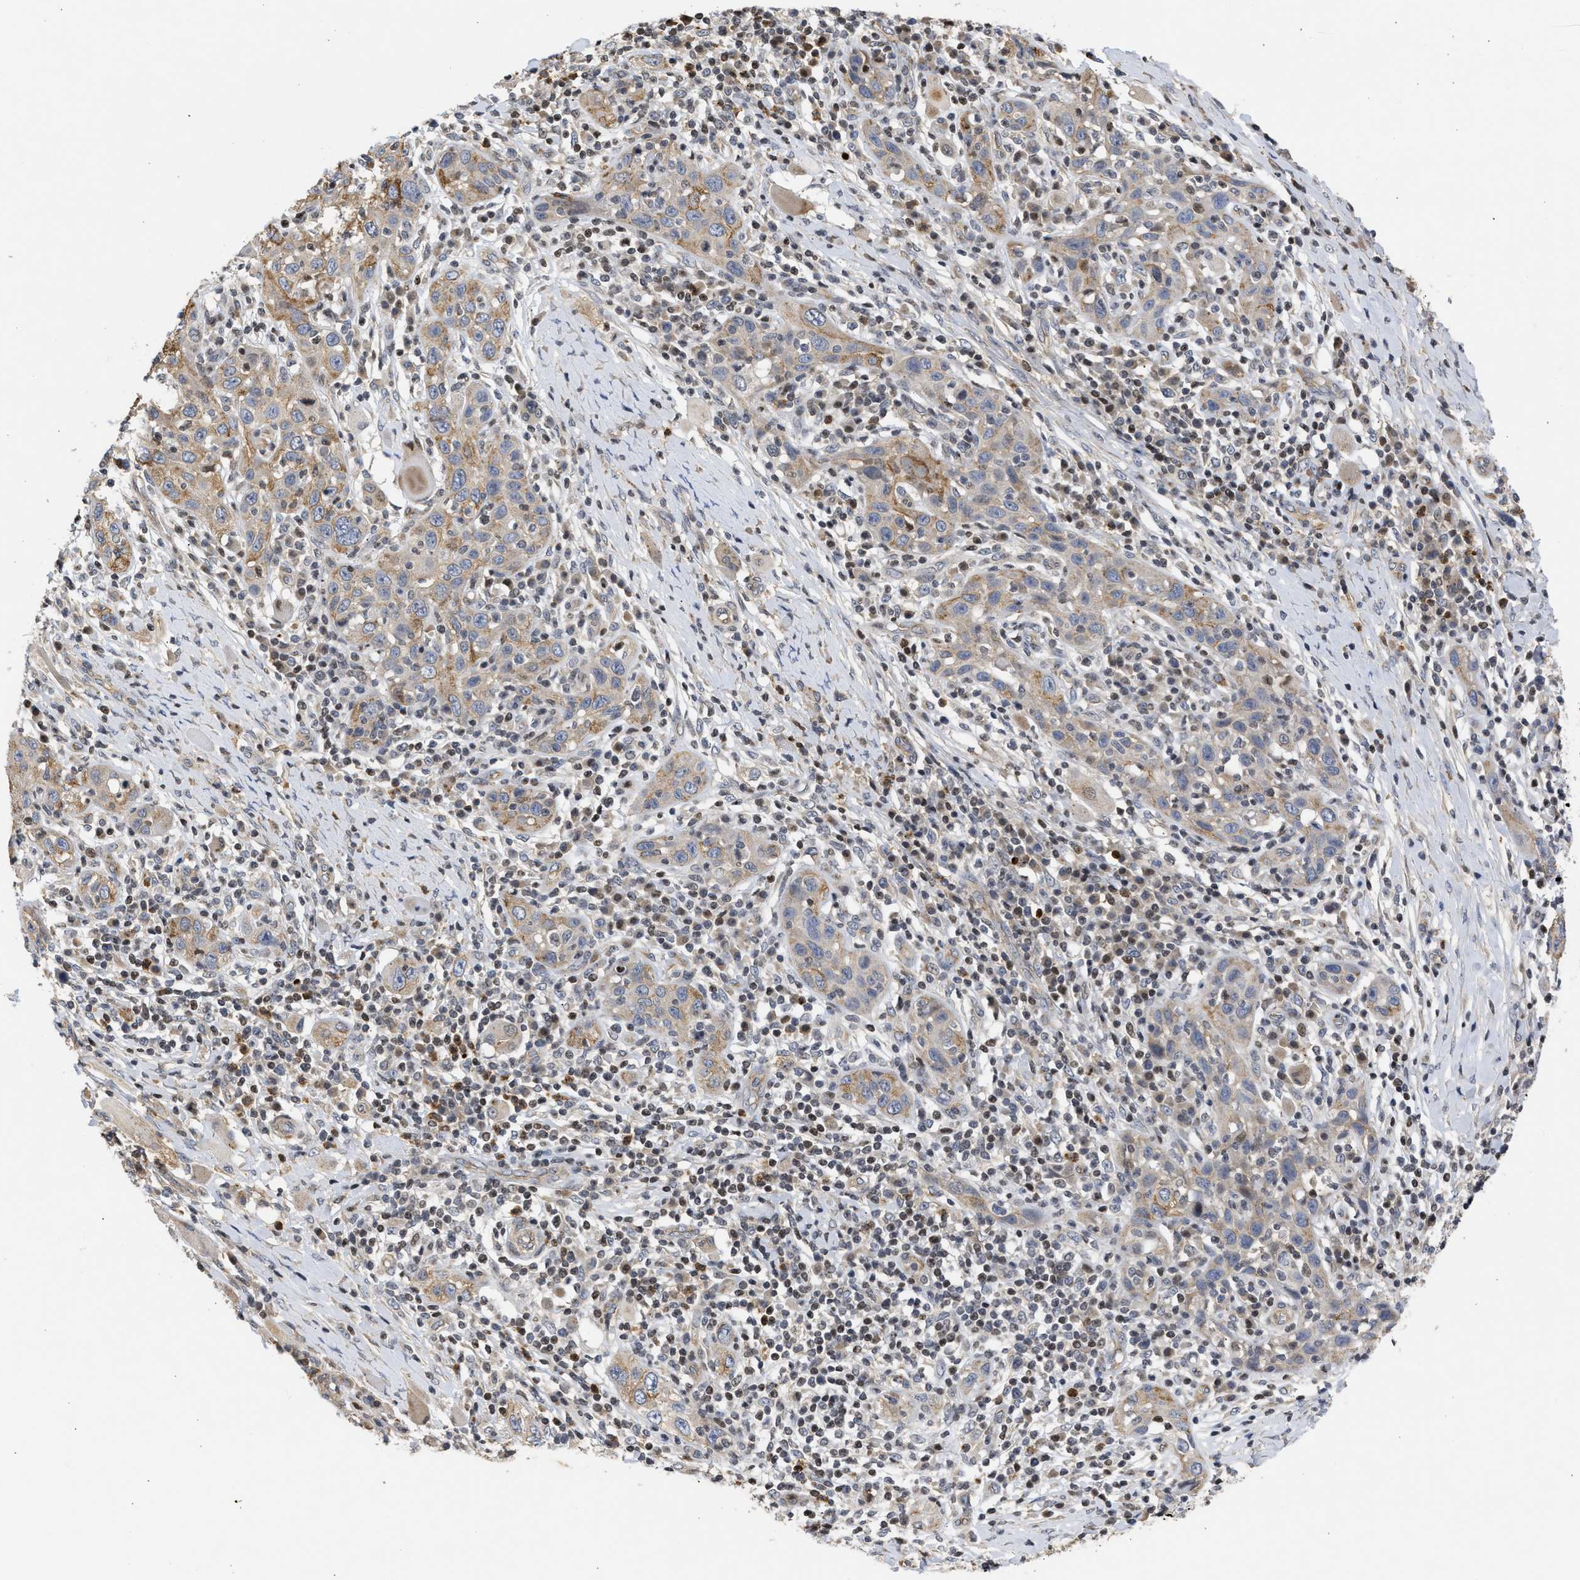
{"staining": {"intensity": "weak", "quantity": "25%-75%", "location": "cytoplasmic/membranous"}, "tissue": "skin cancer", "cell_type": "Tumor cells", "image_type": "cancer", "snomed": [{"axis": "morphology", "description": "Squamous cell carcinoma, NOS"}, {"axis": "topography", "description": "Skin"}], "caption": "Skin cancer (squamous cell carcinoma) tissue exhibits weak cytoplasmic/membranous staining in approximately 25%-75% of tumor cells", "gene": "ENSG00000142539", "patient": {"sex": "female", "age": 88}}